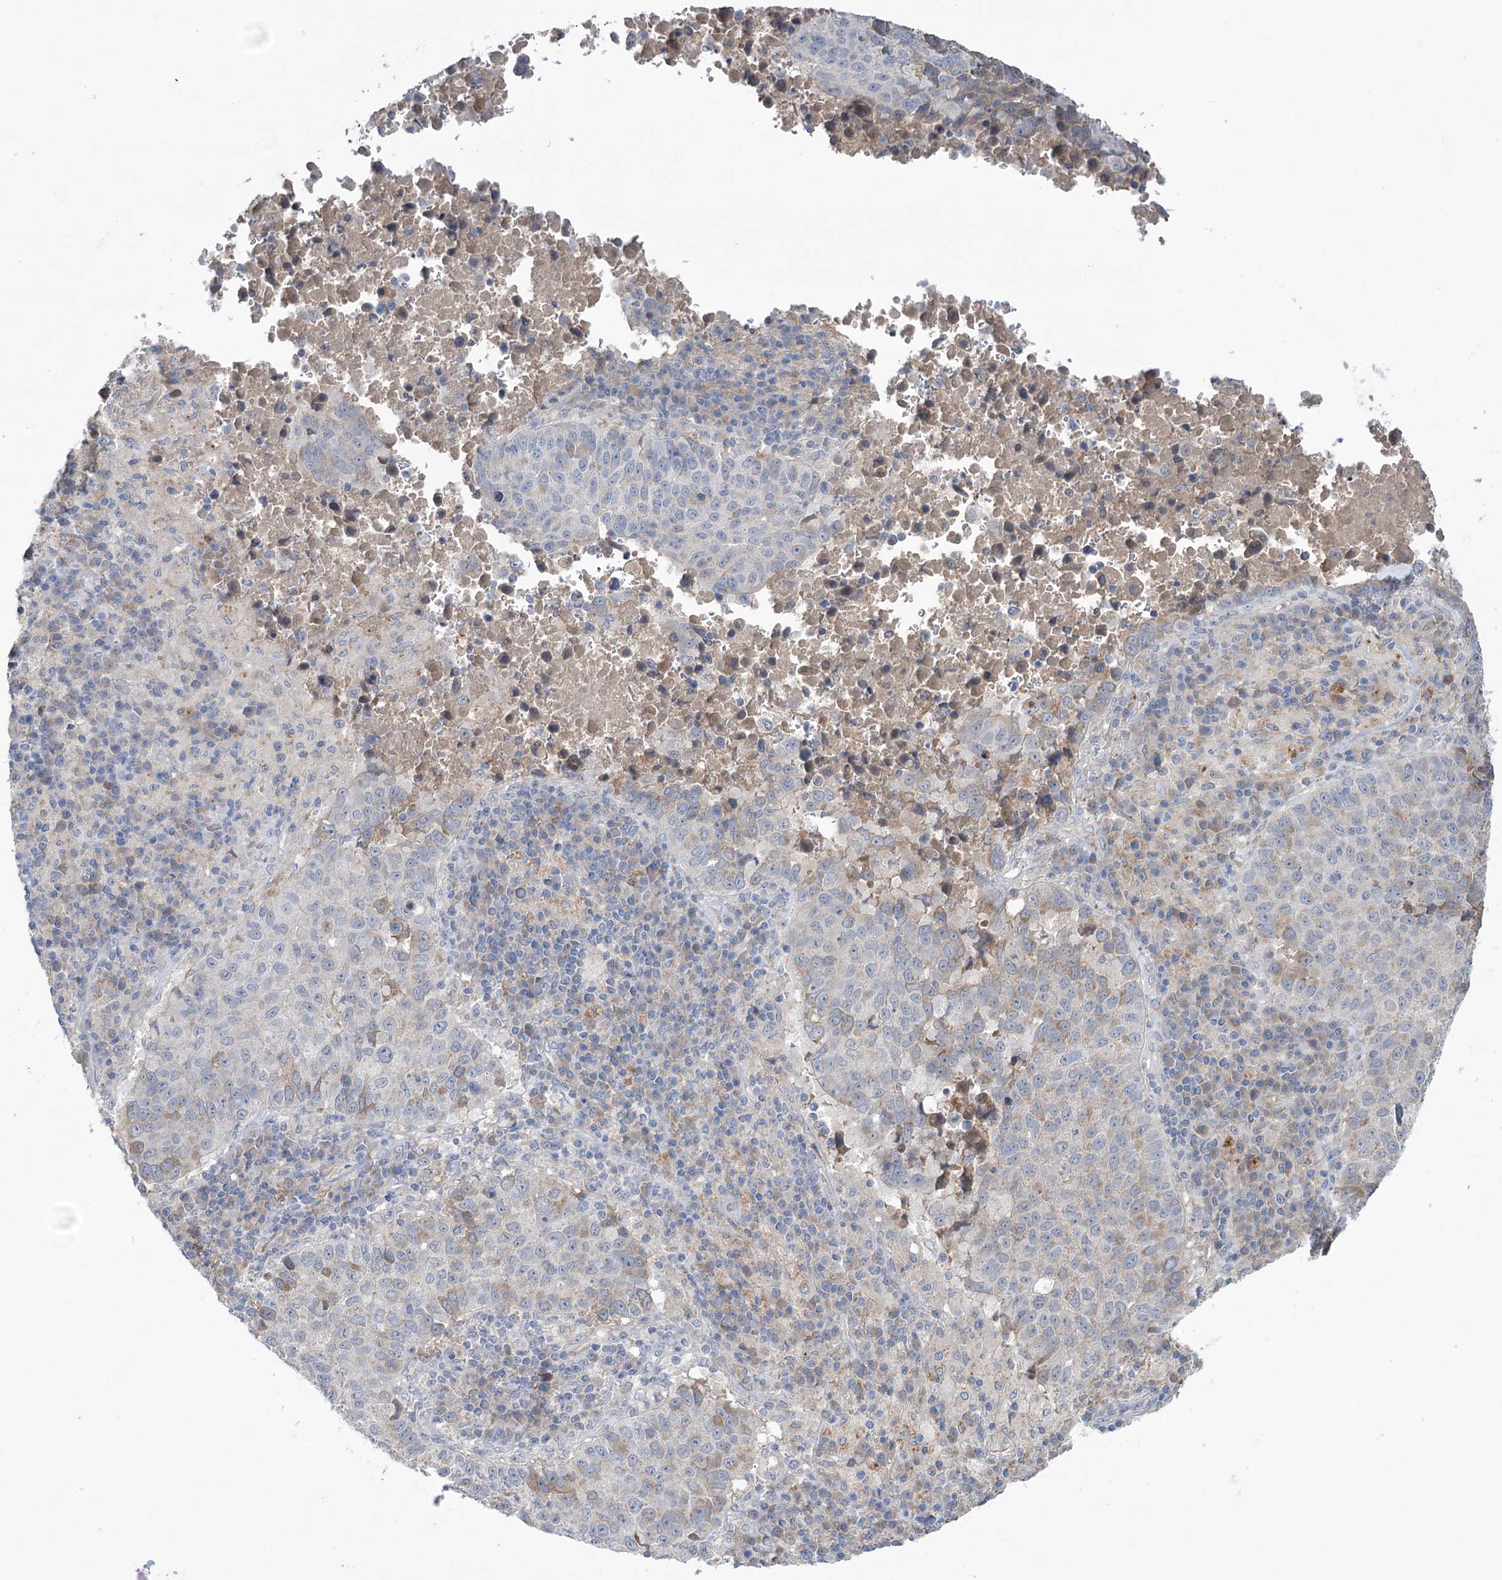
{"staining": {"intensity": "weak", "quantity": "<25%", "location": "cytoplasmic/membranous"}, "tissue": "lung cancer", "cell_type": "Tumor cells", "image_type": "cancer", "snomed": [{"axis": "morphology", "description": "Squamous cell carcinoma, NOS"}, {"axis": "topography", "description": "Lung"}], "caption": "Immunohistochemical staining of lung cancer (squamous cell carcinoma) exhibits no significant expression in tumor cells.", "gene": "MTCH2", "patient": {"sex": "male", "age": 73}}